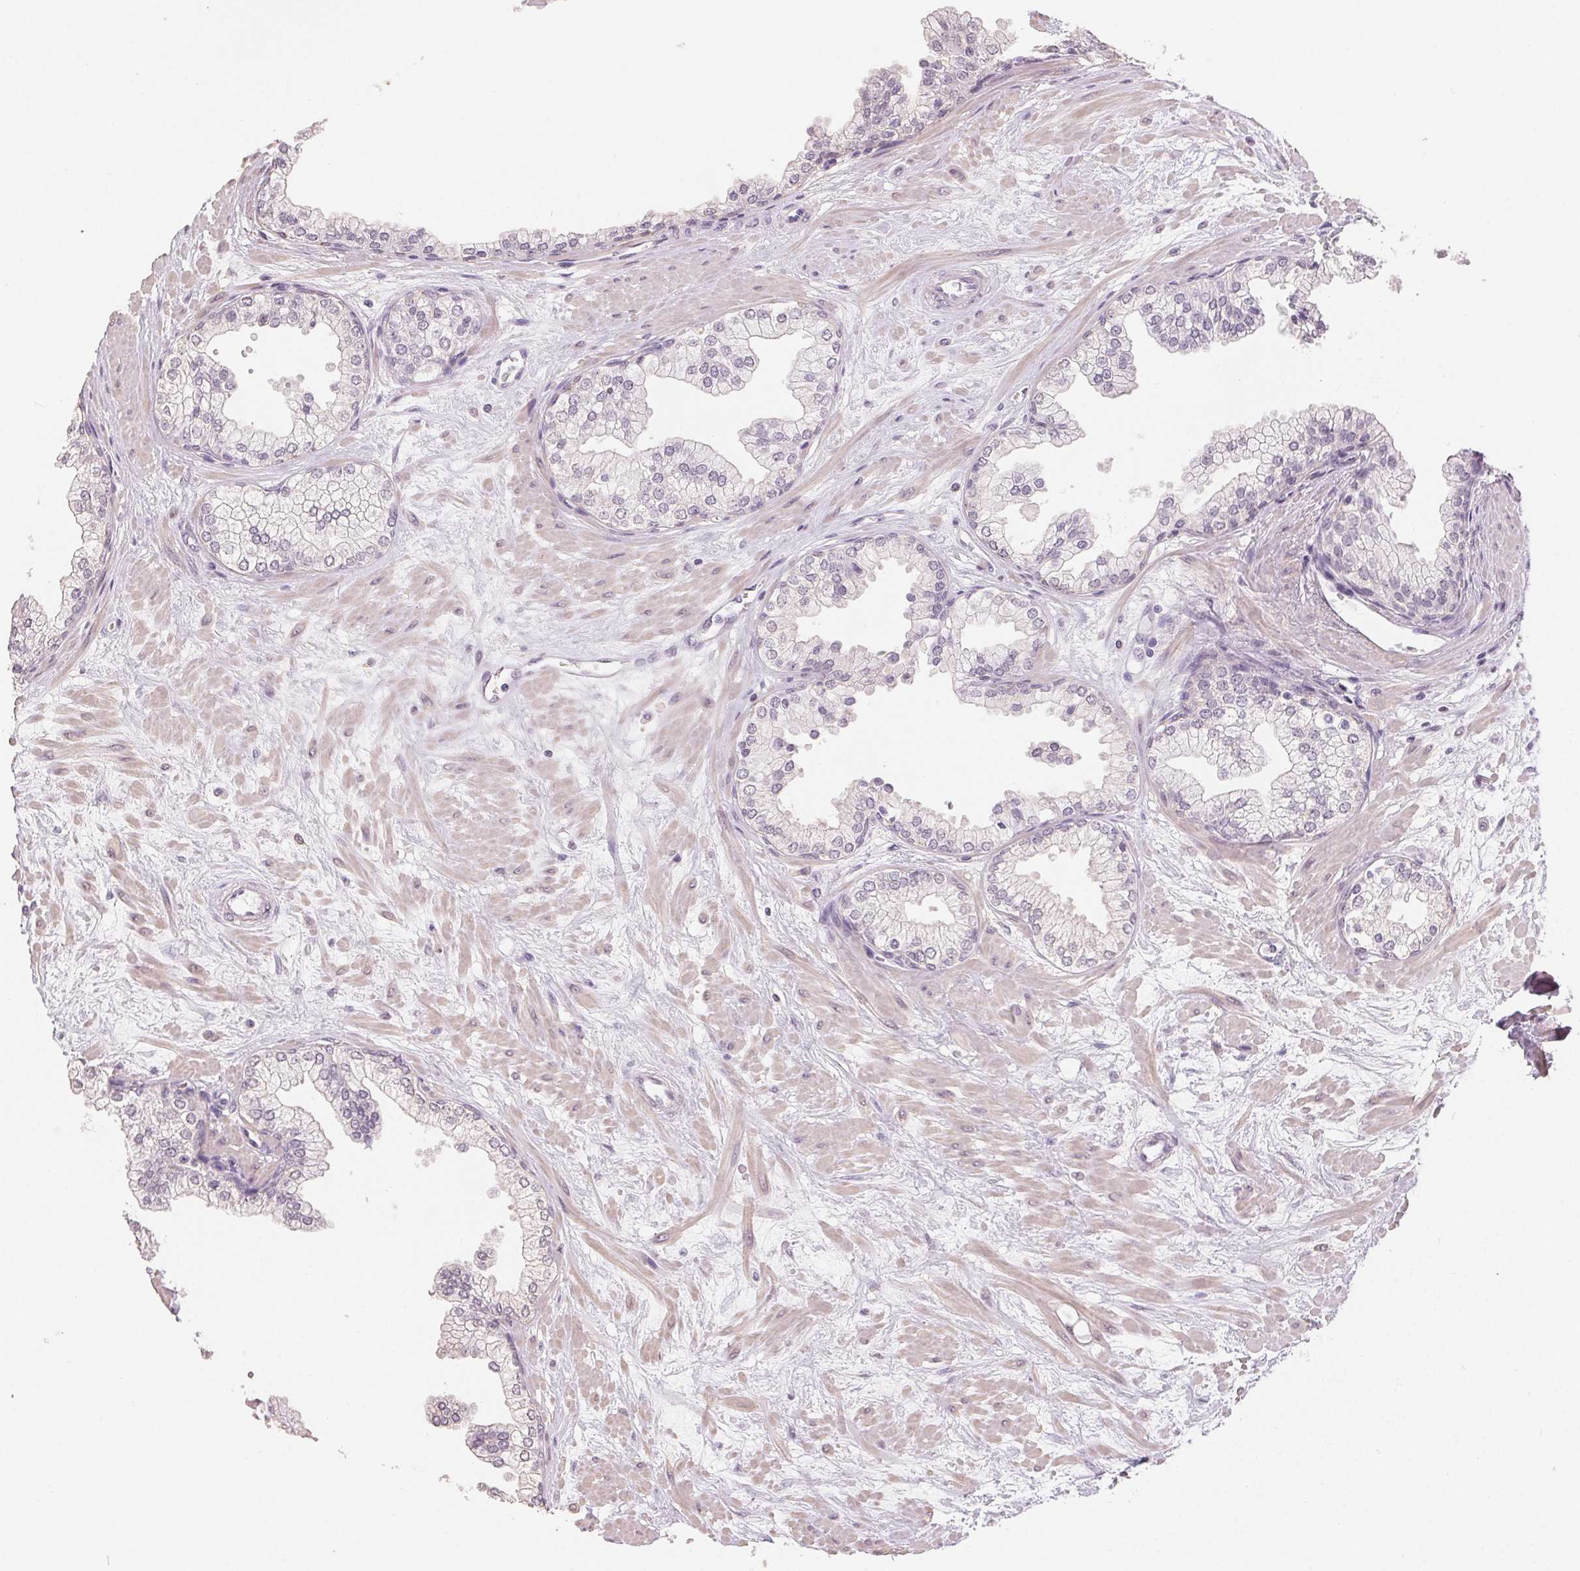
{"staining": {"intensity": "negative", "quantity": "none", "location": "none"}, "tissue": "prostate", "cell_type": "Glandular cells", "image_type": "normal", "snomed": [{"axis": "morphology", "description": "Normal tissue, NOS"}, {"axis": "topography", "description": "Prostate"}, {"axis": "topography", "description": "Peripheral nerve tissue"}], "caption": "Immunohistochemistry histopathology image of benign prostate: prostate stained with DAB (3,3'-diaminobenzidine) shows no significant protein positivity in glandular cells. (DAB (3,3'-diaminobenzidine) immunohistochemistry visualized using brightfield microscopy, high magnification).", "gene": "TMEM174", "patient": {"sex": "male", "age": 61}}